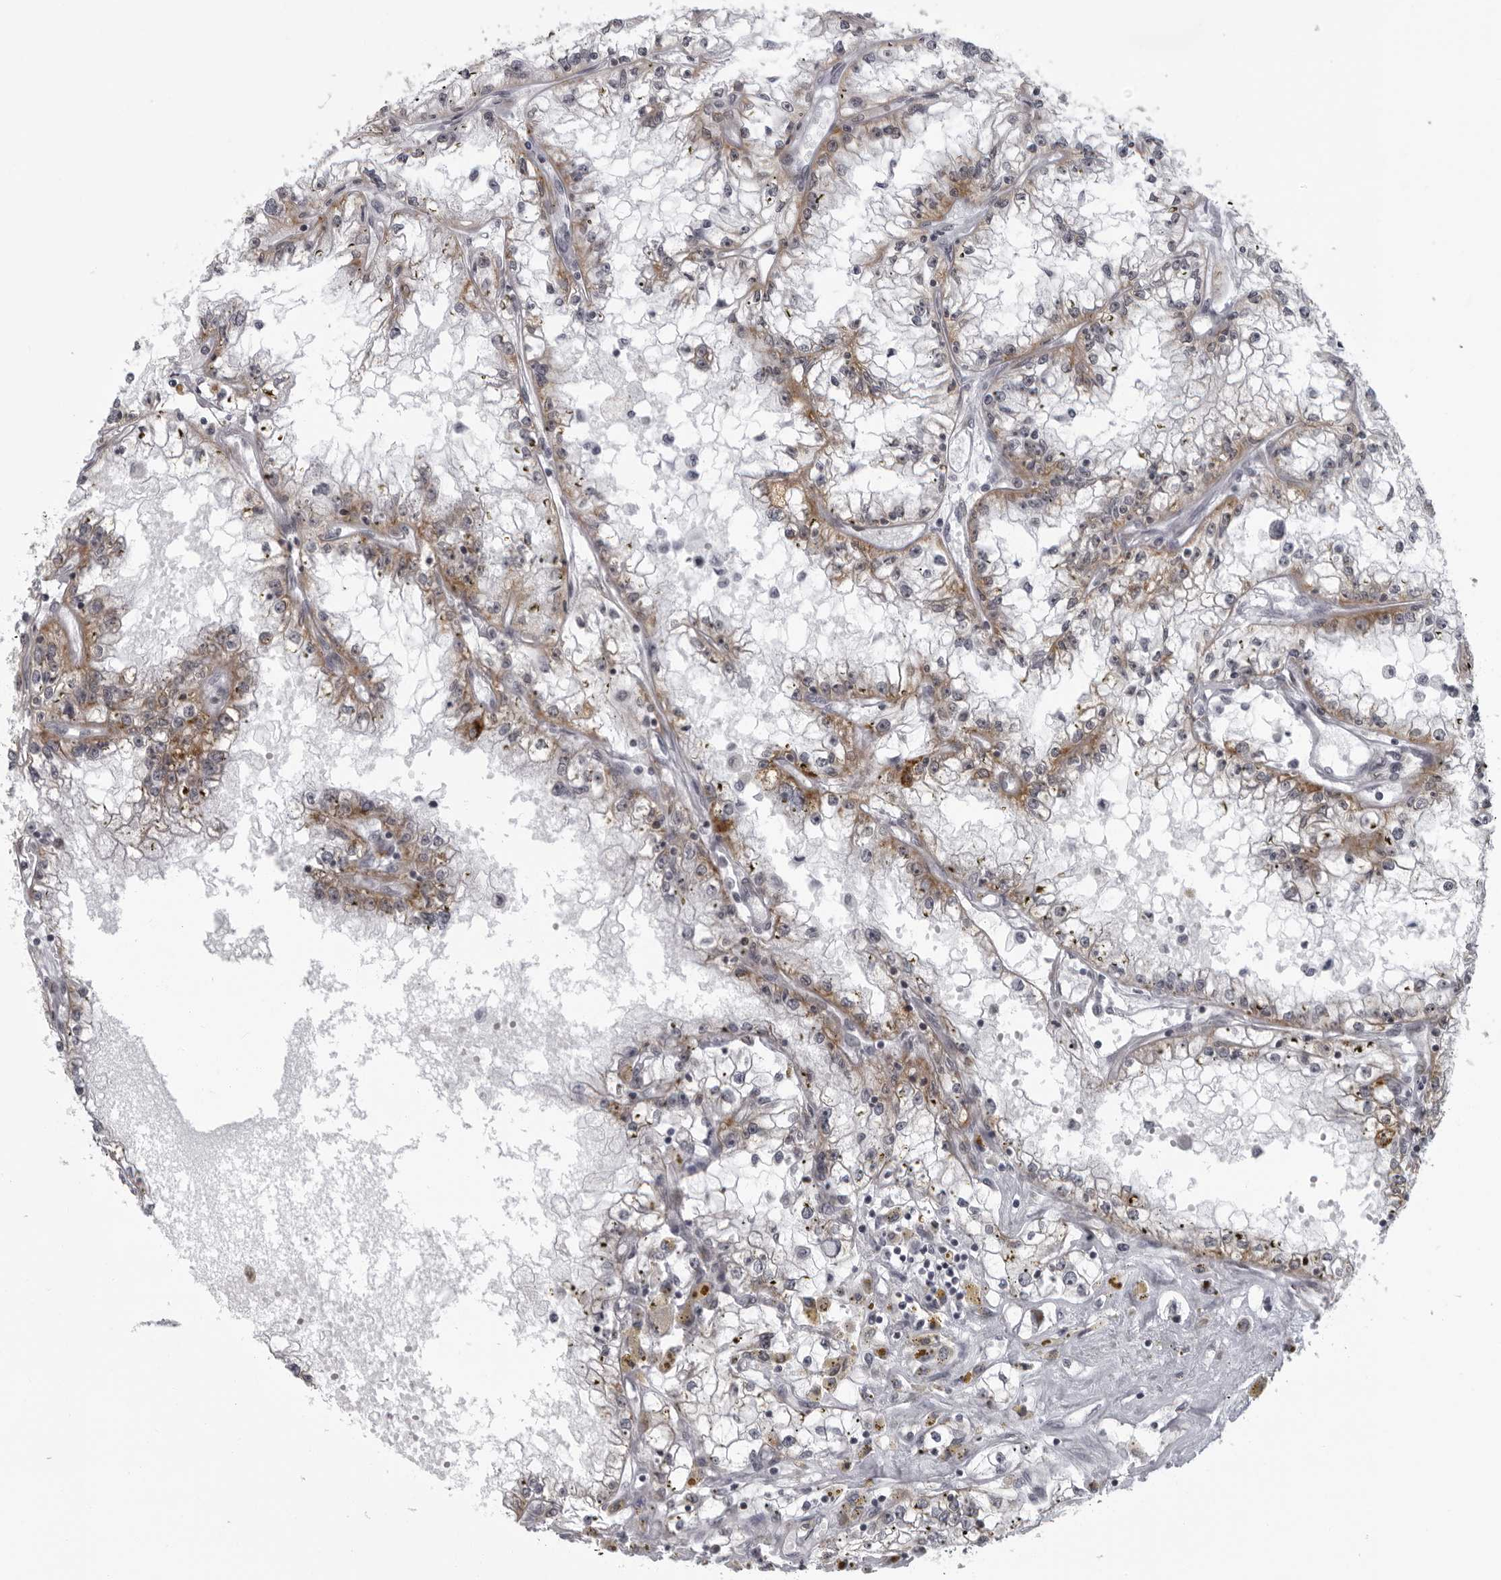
{"staining": {"intensity": "moderate", "quantity": "<25%", "location": "cytoplasmic/membranous"}, "tissue": "renal cancer", "cell_type": "Tumor cells", "image_type": "cancer", "snomed": [{"axis": "morphology", "description": "Adenocarcinoma, NOS"}, {"axis": "topography", "description": "Kidney"}], "caption": "Protein staining of renal cancer (adenocarcinoma) tissue reveals moderate cytoplasmic/membranous positivity in approximately <25% of tumor cells.", "gene": "RTCA", "patient": {"sex": "male", "age": 56}}